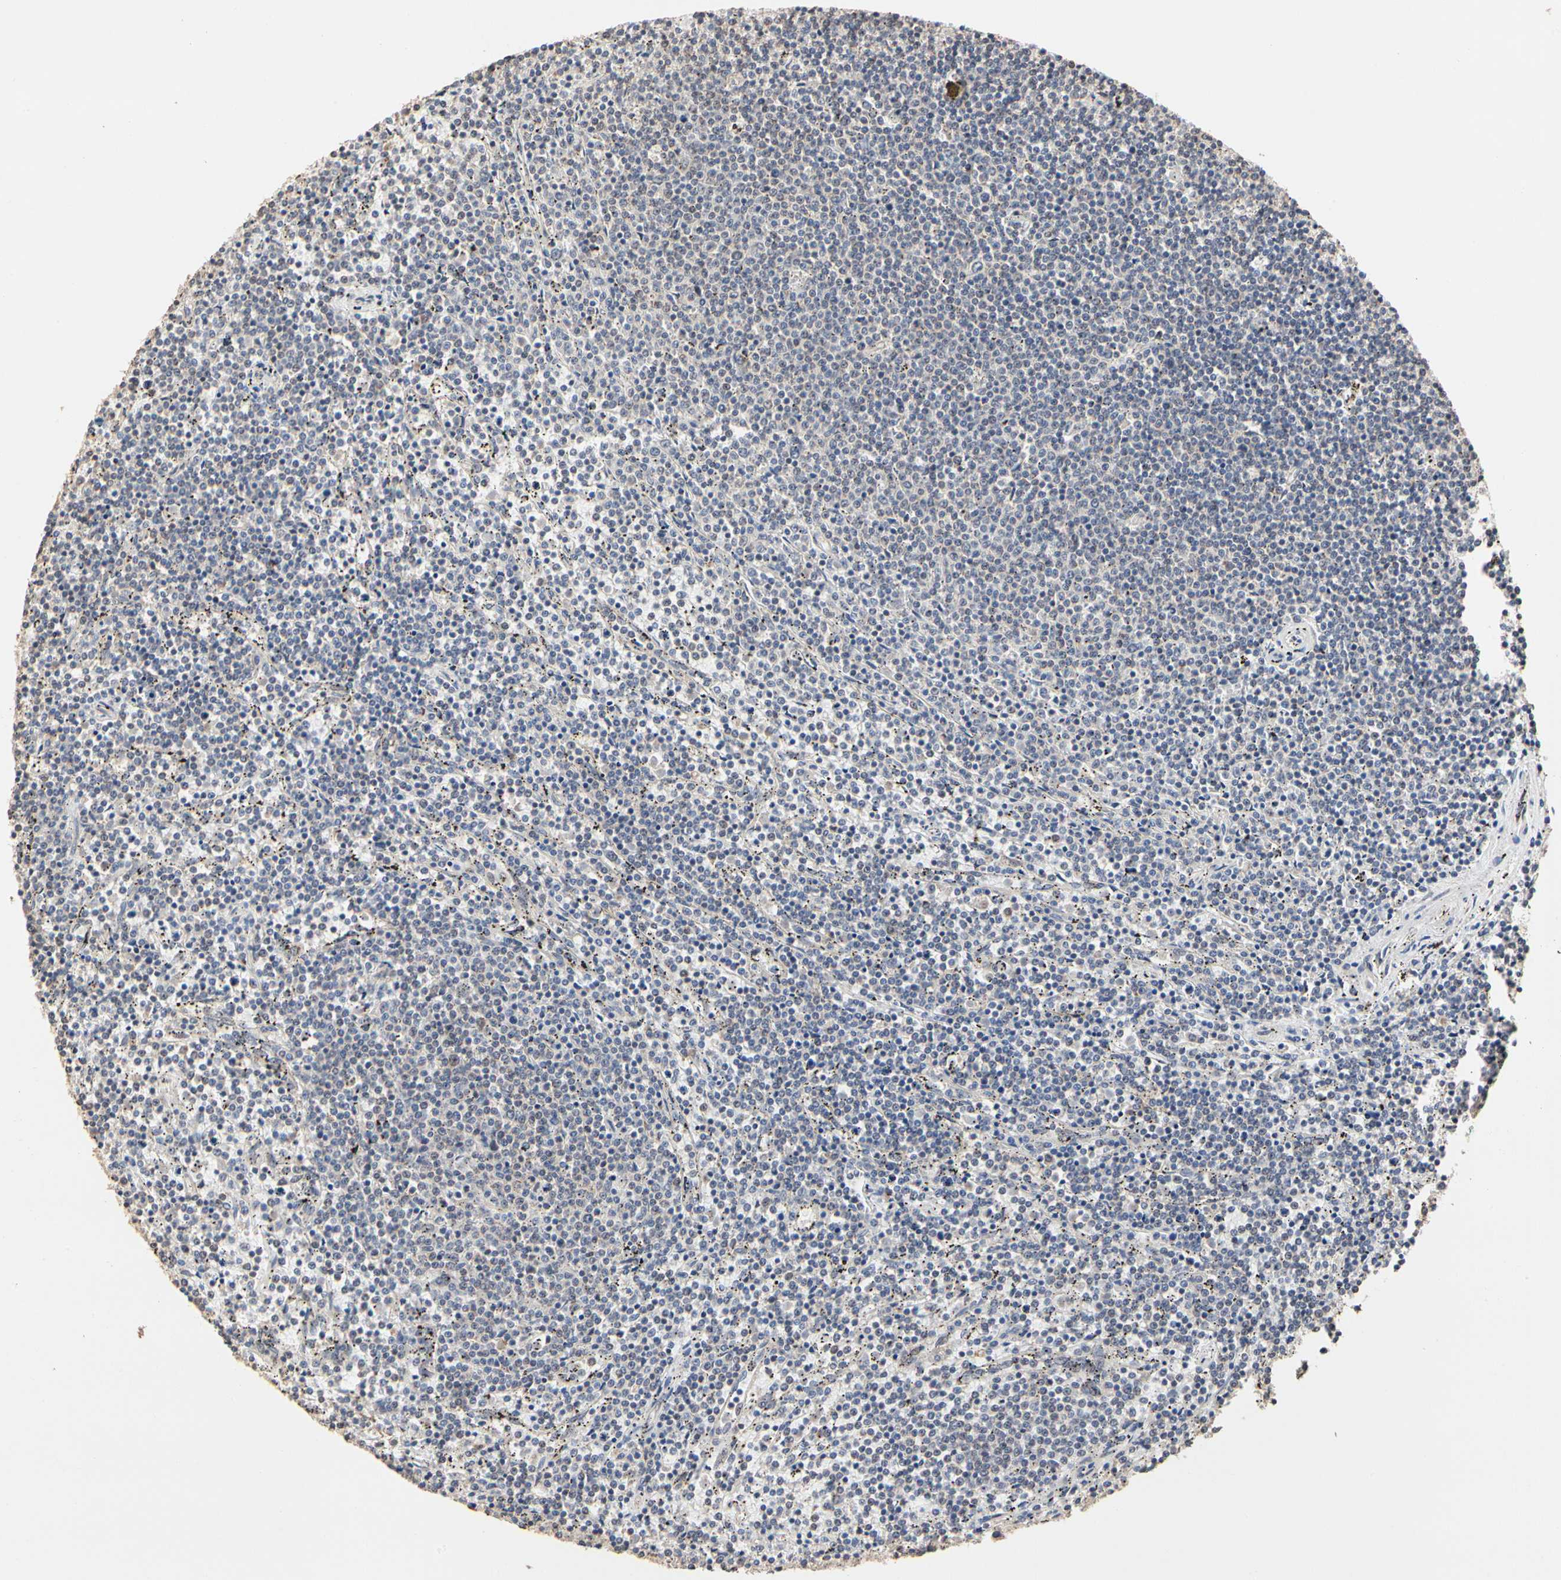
{"staining": {"intensity": "weak", "quantity": "<25%", "location": "cytoplasmic/membranous"}, "tissue": "lymphoma", "cell_type": "Tumor cells", "image_type": "cancer", "snomed": [{"axis": "morphology", "description": "Malignant lymphoma, non-Hodgkin's type, Low grade"}, {"axis": "topography", "description": "Spleen"}], "caption": "High power microscopy photomicrograph of an immunohistochemistry photomicrograph of malignant lymphoma, non-Hodgkin's type (low-grade), revealing no significant expression in tumor cells. (Brightfield microscopy of DAB (3,3'-diaminobenzidine) immunohistochemistry at high magnification).", "gene": "TAOK1", "patient": {"sex": "female", "age": 50}}